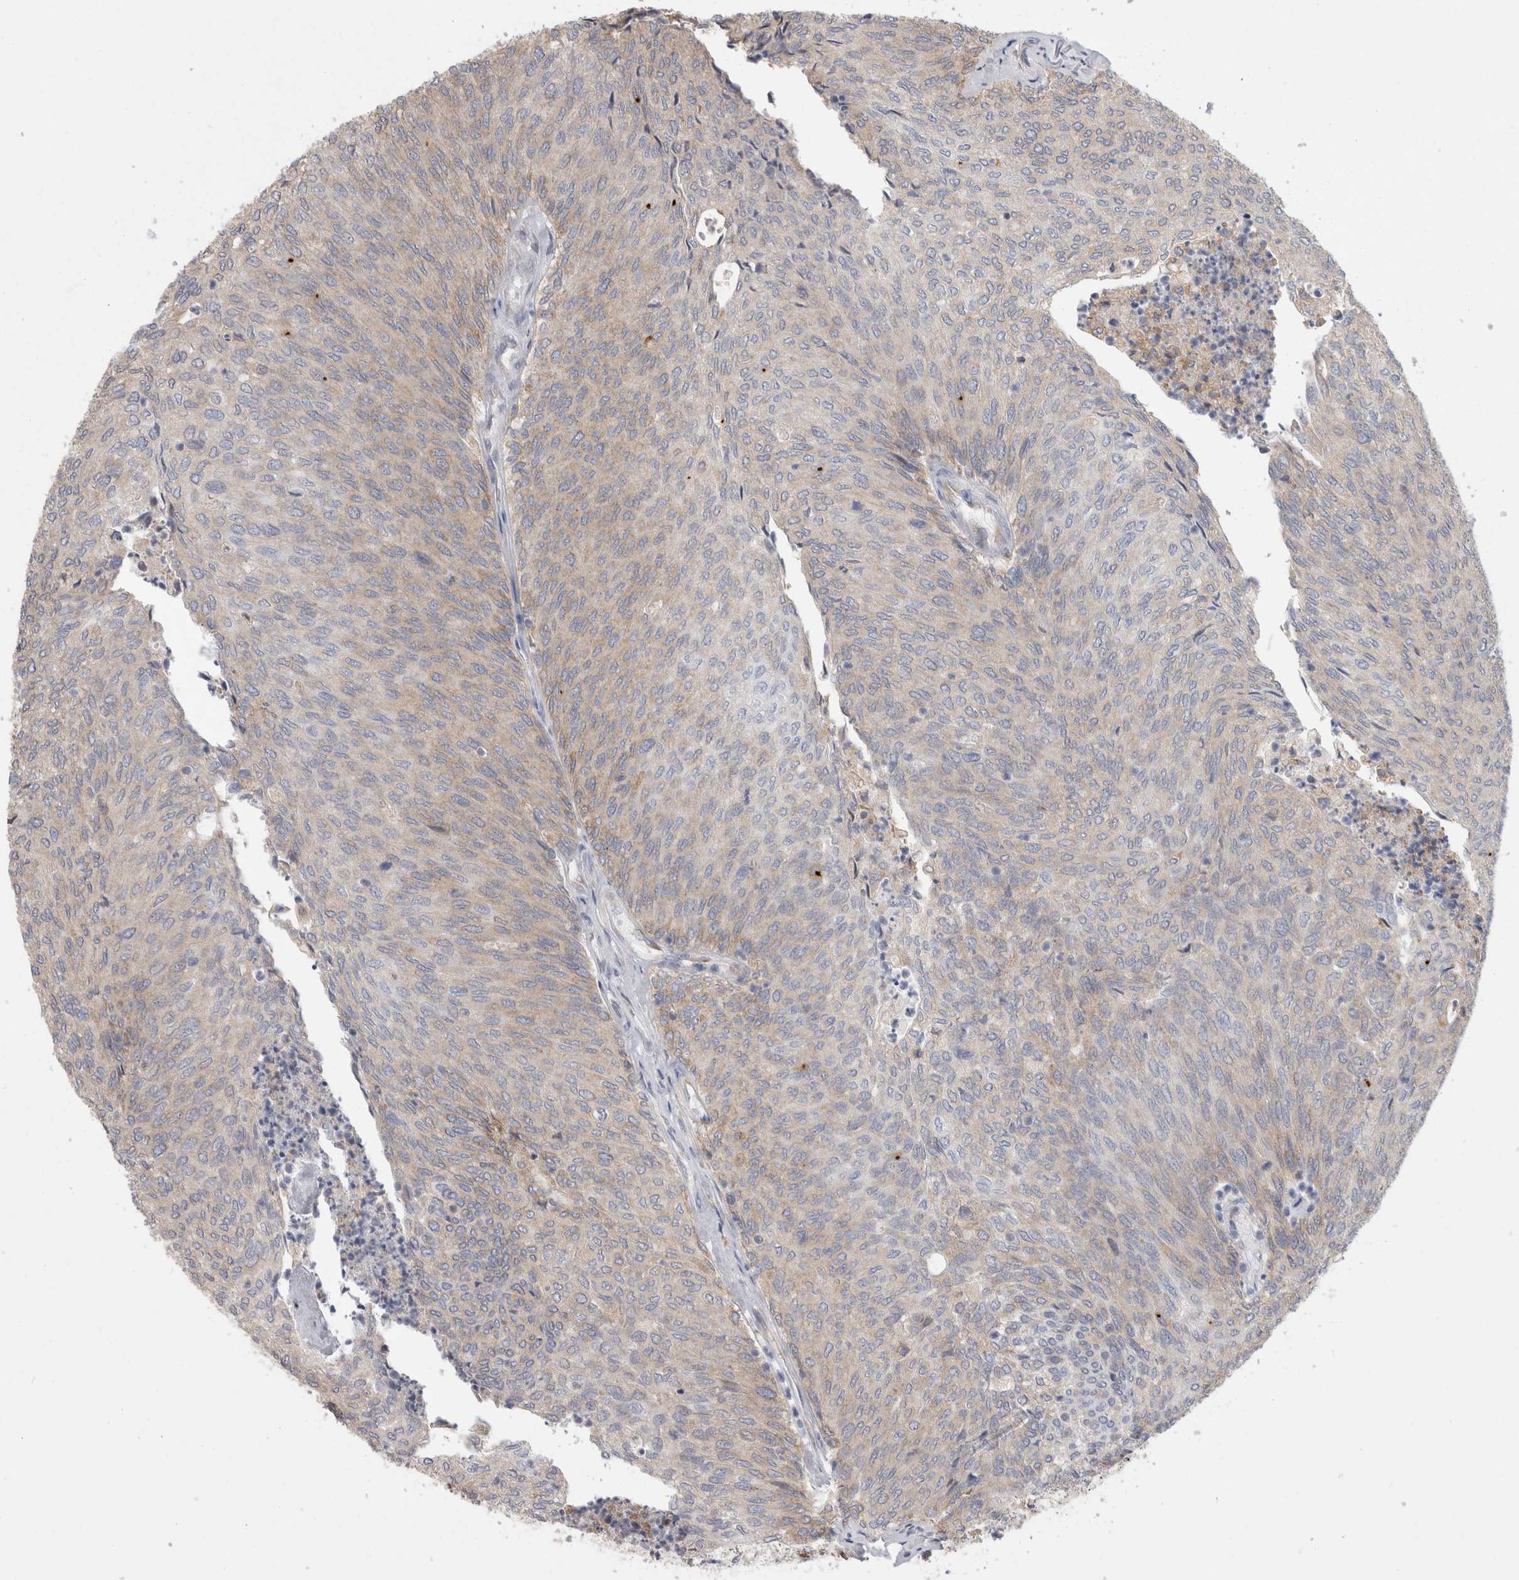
{"staining": {"intensity": "weak", "quantity": "<25%", "location": "cytoplasmic/membranous"}, "tissue": "urothelial cancer", "cell_type": "Tumor cells", "image_type": "cancer", "snomed": [{"axis": "morphology", "description": "Urothelial carcinoma, Low grade"}, {"axis": "topography", "description": "Urinary bladder"}], "caption": "A high-resolution image shows immunohistochemistry (IHC) staining of urothelial cancer, which displays no significant staining in tumor cells.", "gene": "ZNF341", "patient": {"sex": "female", "age": 79}}